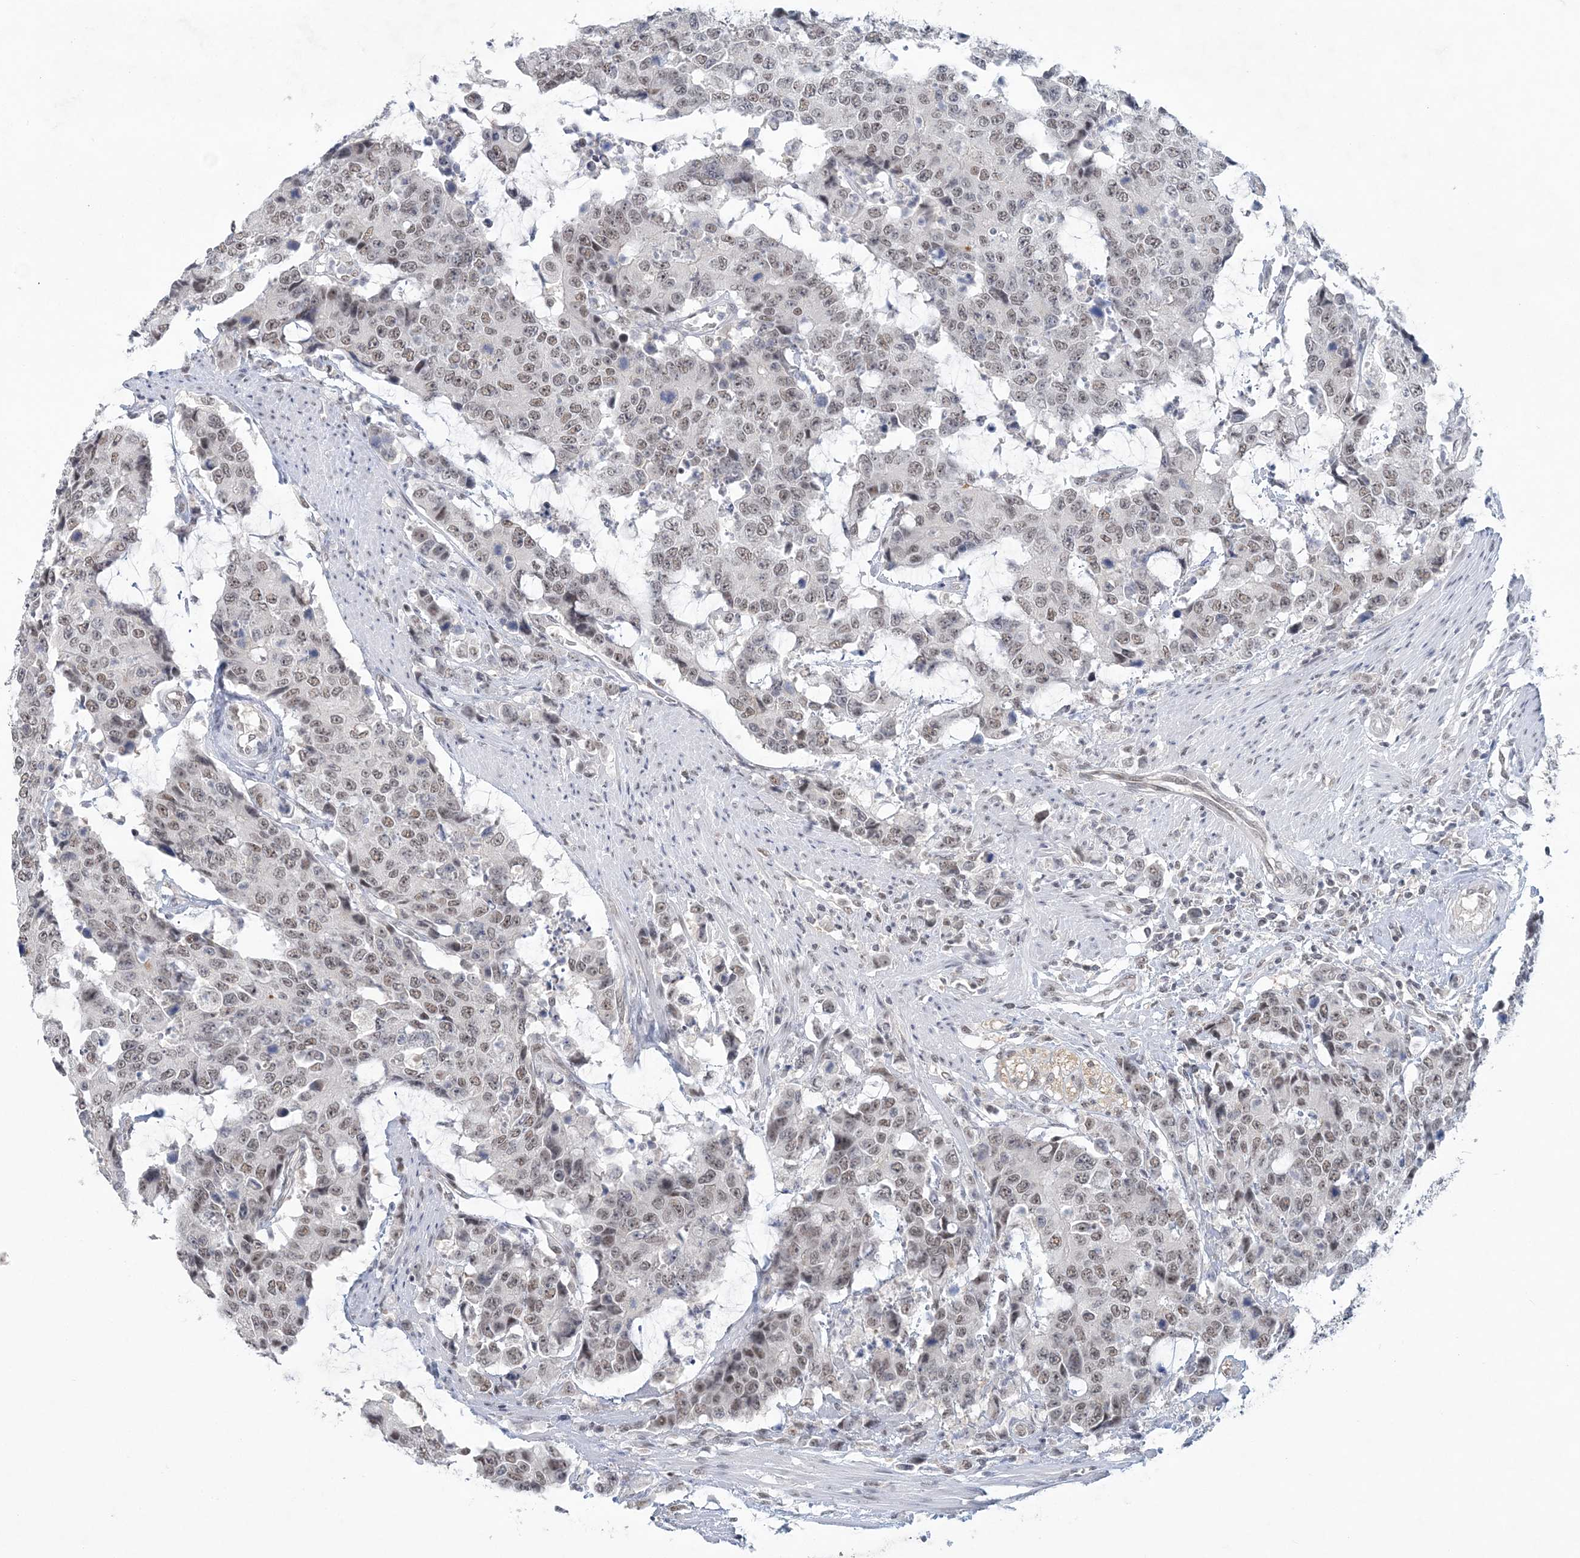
{"staining": {"intensity": "weak", "quantity": ">75%", "location": "nuclear"}, "tissue": "colorectal cancer", "cell_type": "Tumor cells", "image_type": "cancer", "snomed": [{"axis": "morphology", "description": "Adenocarcinoma, NOS"}, {"axis": "topography", "description": "Colon"}], "caption": "Human colorectal cancer (adenocarcinoma) stained with a brown dye displays weak nuclear positive expression in approximately >75% of tumor cells.", "gene": "KMT2D", "patient": {"sex": "female", "age": 86}}